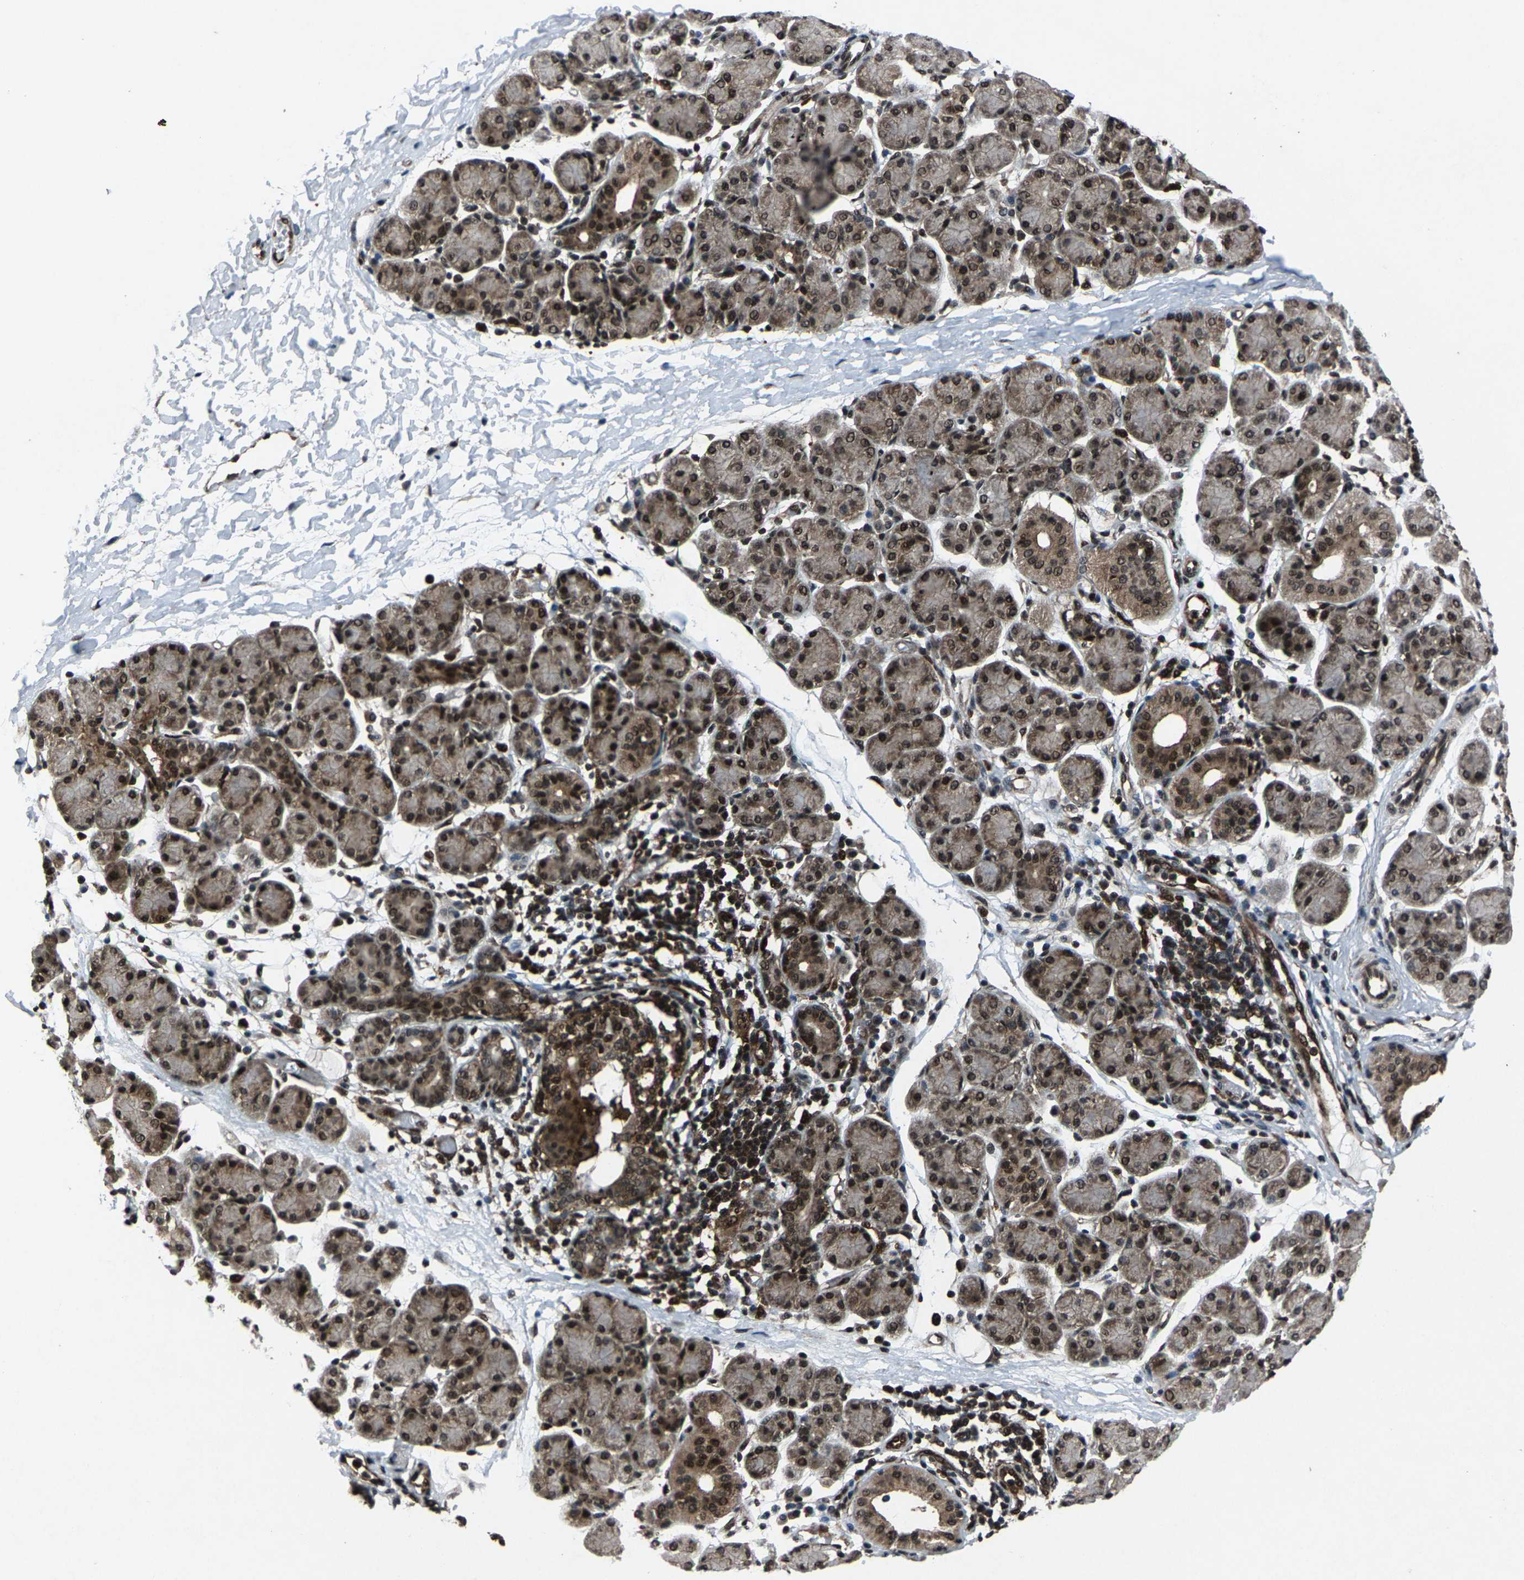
{"staining": {"intensity": "moderate", "quantity": ">75%", "location": "cytoplasmic/membranous,nuclear"}, "tissue": "salivary gland", "cell_type": "Glandular cells", "image_type": "normal", "snomed": [{"axis": "morphology", "description": "Normal tissue, NOS"}, {"axis": "morphology", "description": "Inflammation, NOS"}, {"axis": "topography", "description": "Lymph node"}, {"axis": "topography", "description": "Salivary gland"}], "caption": "Moderate cytoplasmic/membranous,nuclear expression for a protein is identified in about >75% of glandular cells of normal salivary gland using immunohistochemistry.", "gene": "ATXN3", "patient": {"sex": "male", "age": 3}}